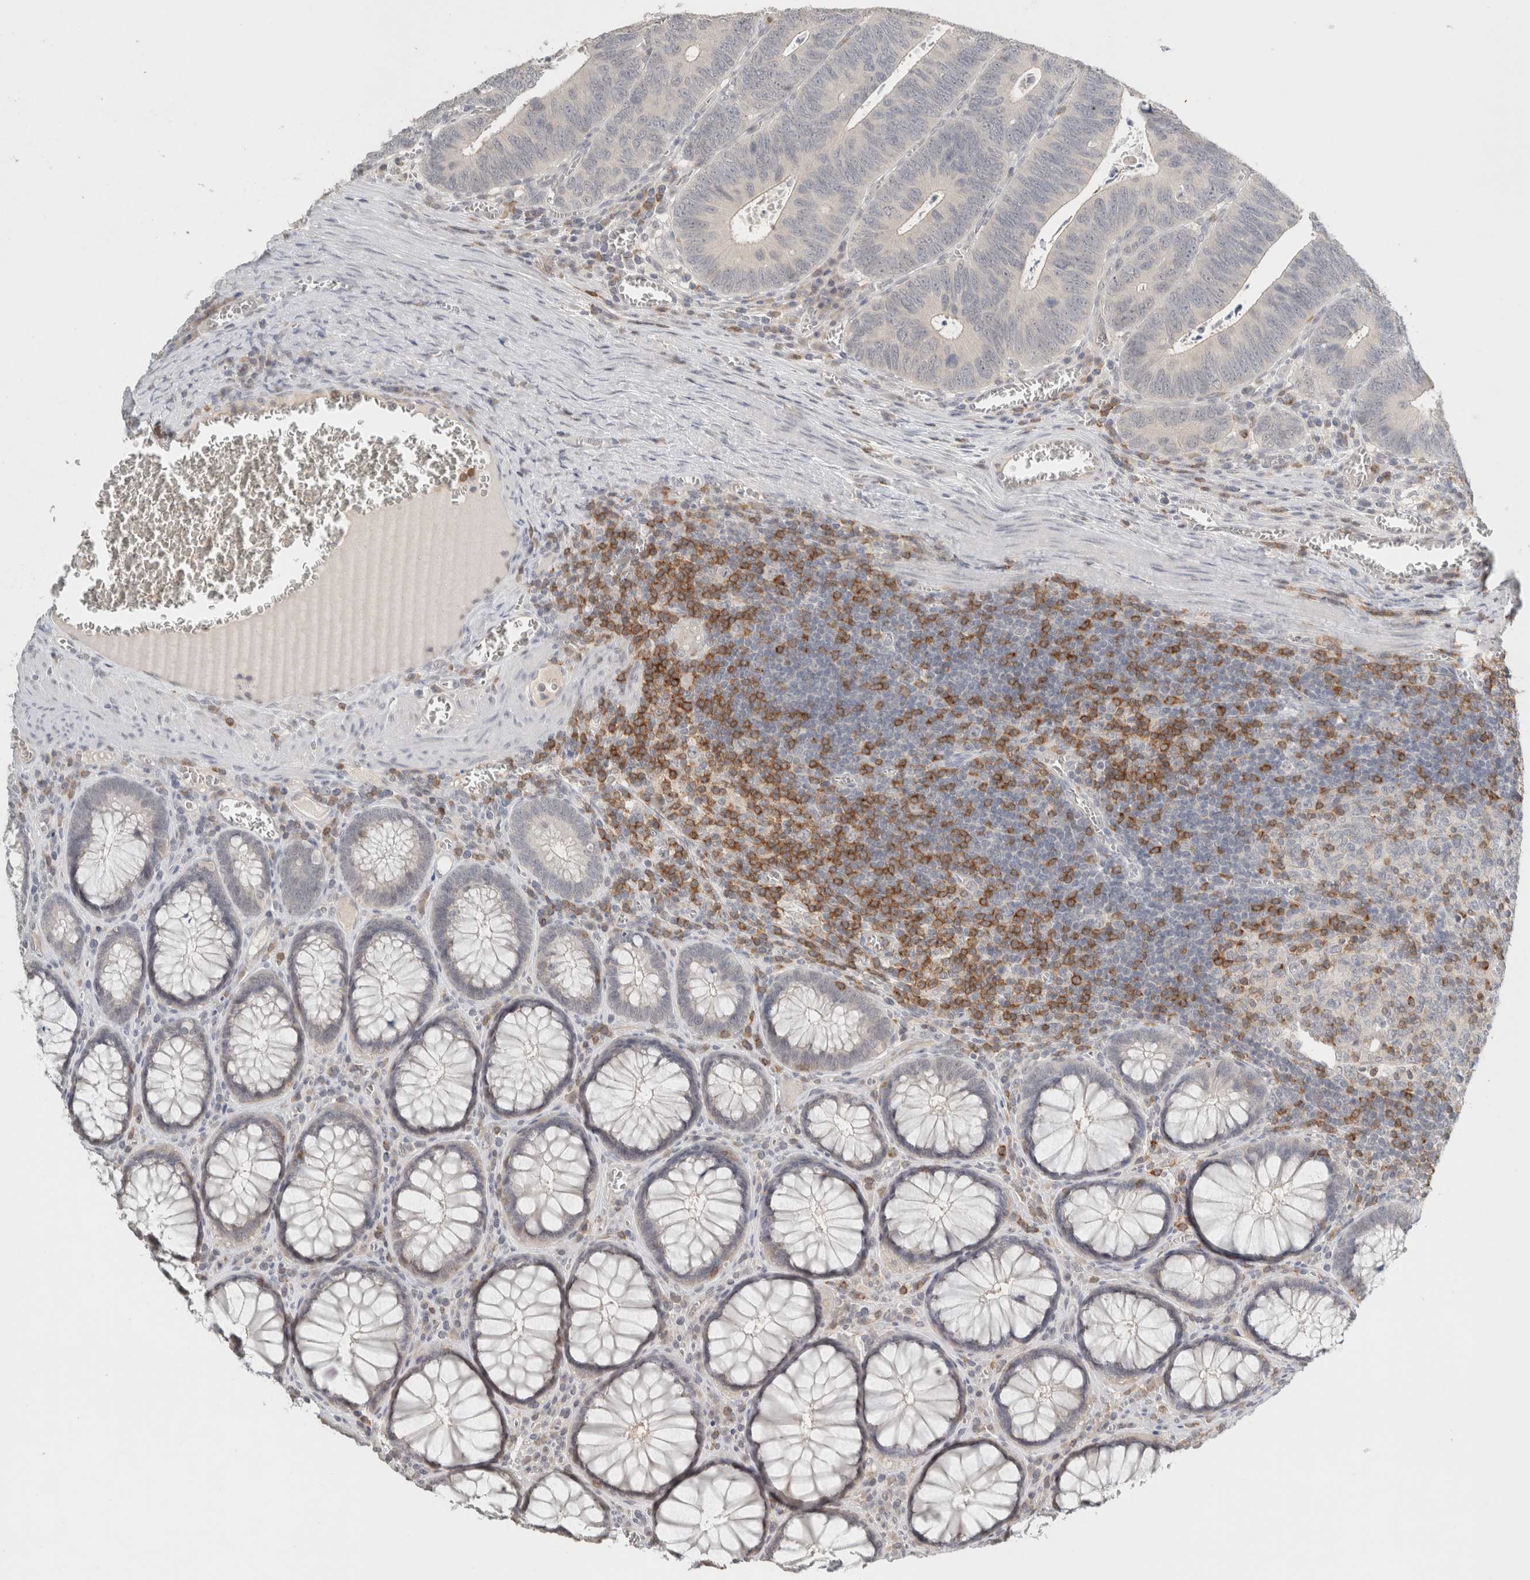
{"staining": {"intensity": "negative", "quantity": "none", "location": "none"}, "tissue": "colorectal cancer", "cell_type": "Tumor cells", "image_type": "cancer", "snomed": [{"axis": "morphology", "description": "Inflammation, NOS"}, {"axis": "morphology", "description": "Adenocarcinoma, NOS"}, {"axis": "topography", "description": "Colon"}], "caption": "DAB (3,3'-diaminobenzidine) immunohistochemical staining of colorectal adenocarcinoma displays no significant expression in tumor cells.", "gene": "TRAT1", "patient": {"sex": "male", "age": 72}}